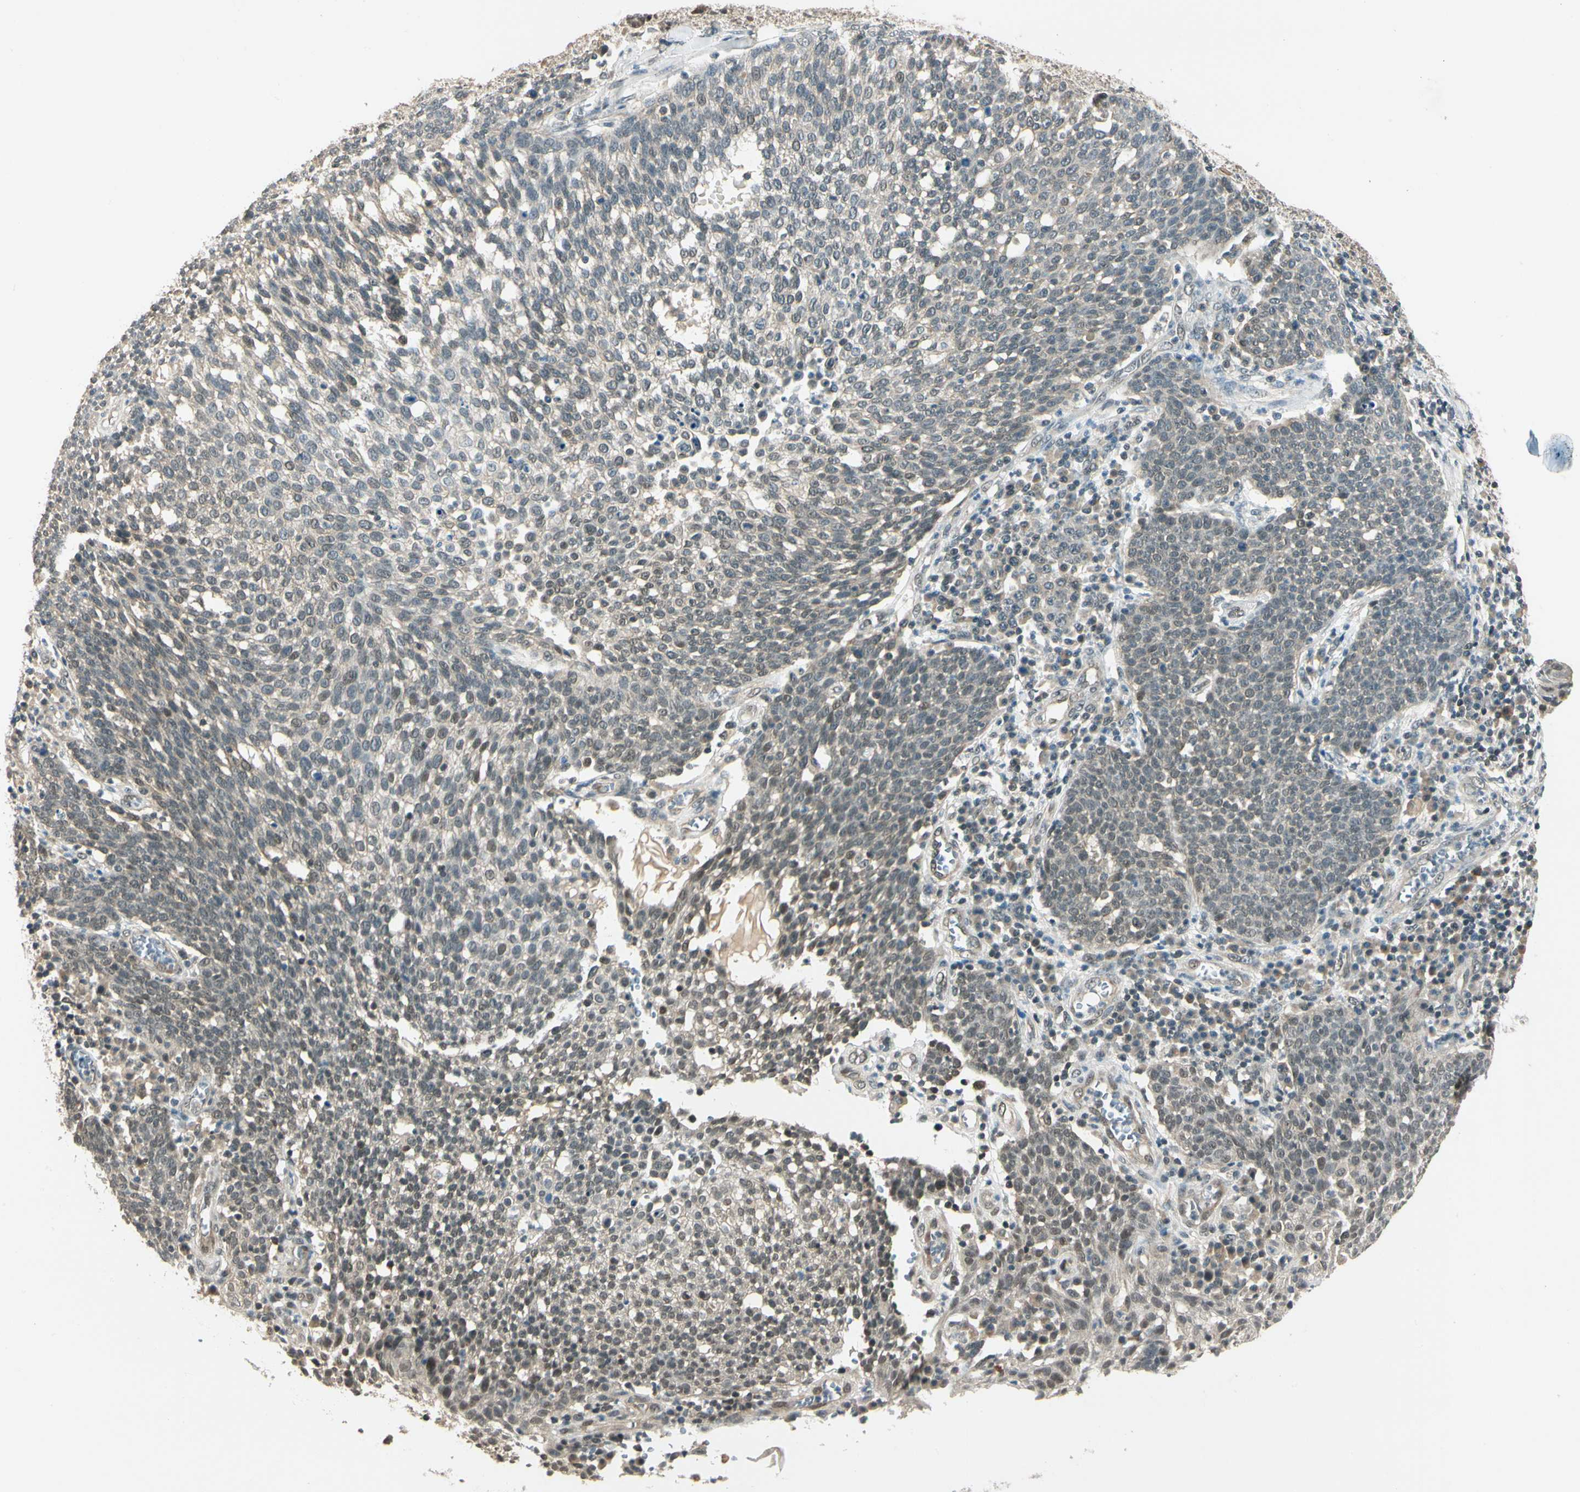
{"staining": {"intensity": "weak", "quantity": "25%-75%", "location": "cytoplasmic/membranous,nuclear"}, "tissue": "cervical cancer", "cell_type": "Tumor cells", "image_type": "cancer", "snomed": [{"axis": "morphology", "description": "Squamous cell carcinoma, NOS"}, {"axis": "topography", "description": "Cervix"}], "caption": "High-power microscopy captured an immunohistochemistry (IHC) image of cervical cancer (squamous cell carcinoma), revealing weak cytoplasmic/membranous and nuclear expression in about 25%-75% of tumor cells. (Brightfield microscopy of DAB IHC at high magnification).", "gene": "ZSCAN12", "patient": {"sex": "female", "age": 34}}